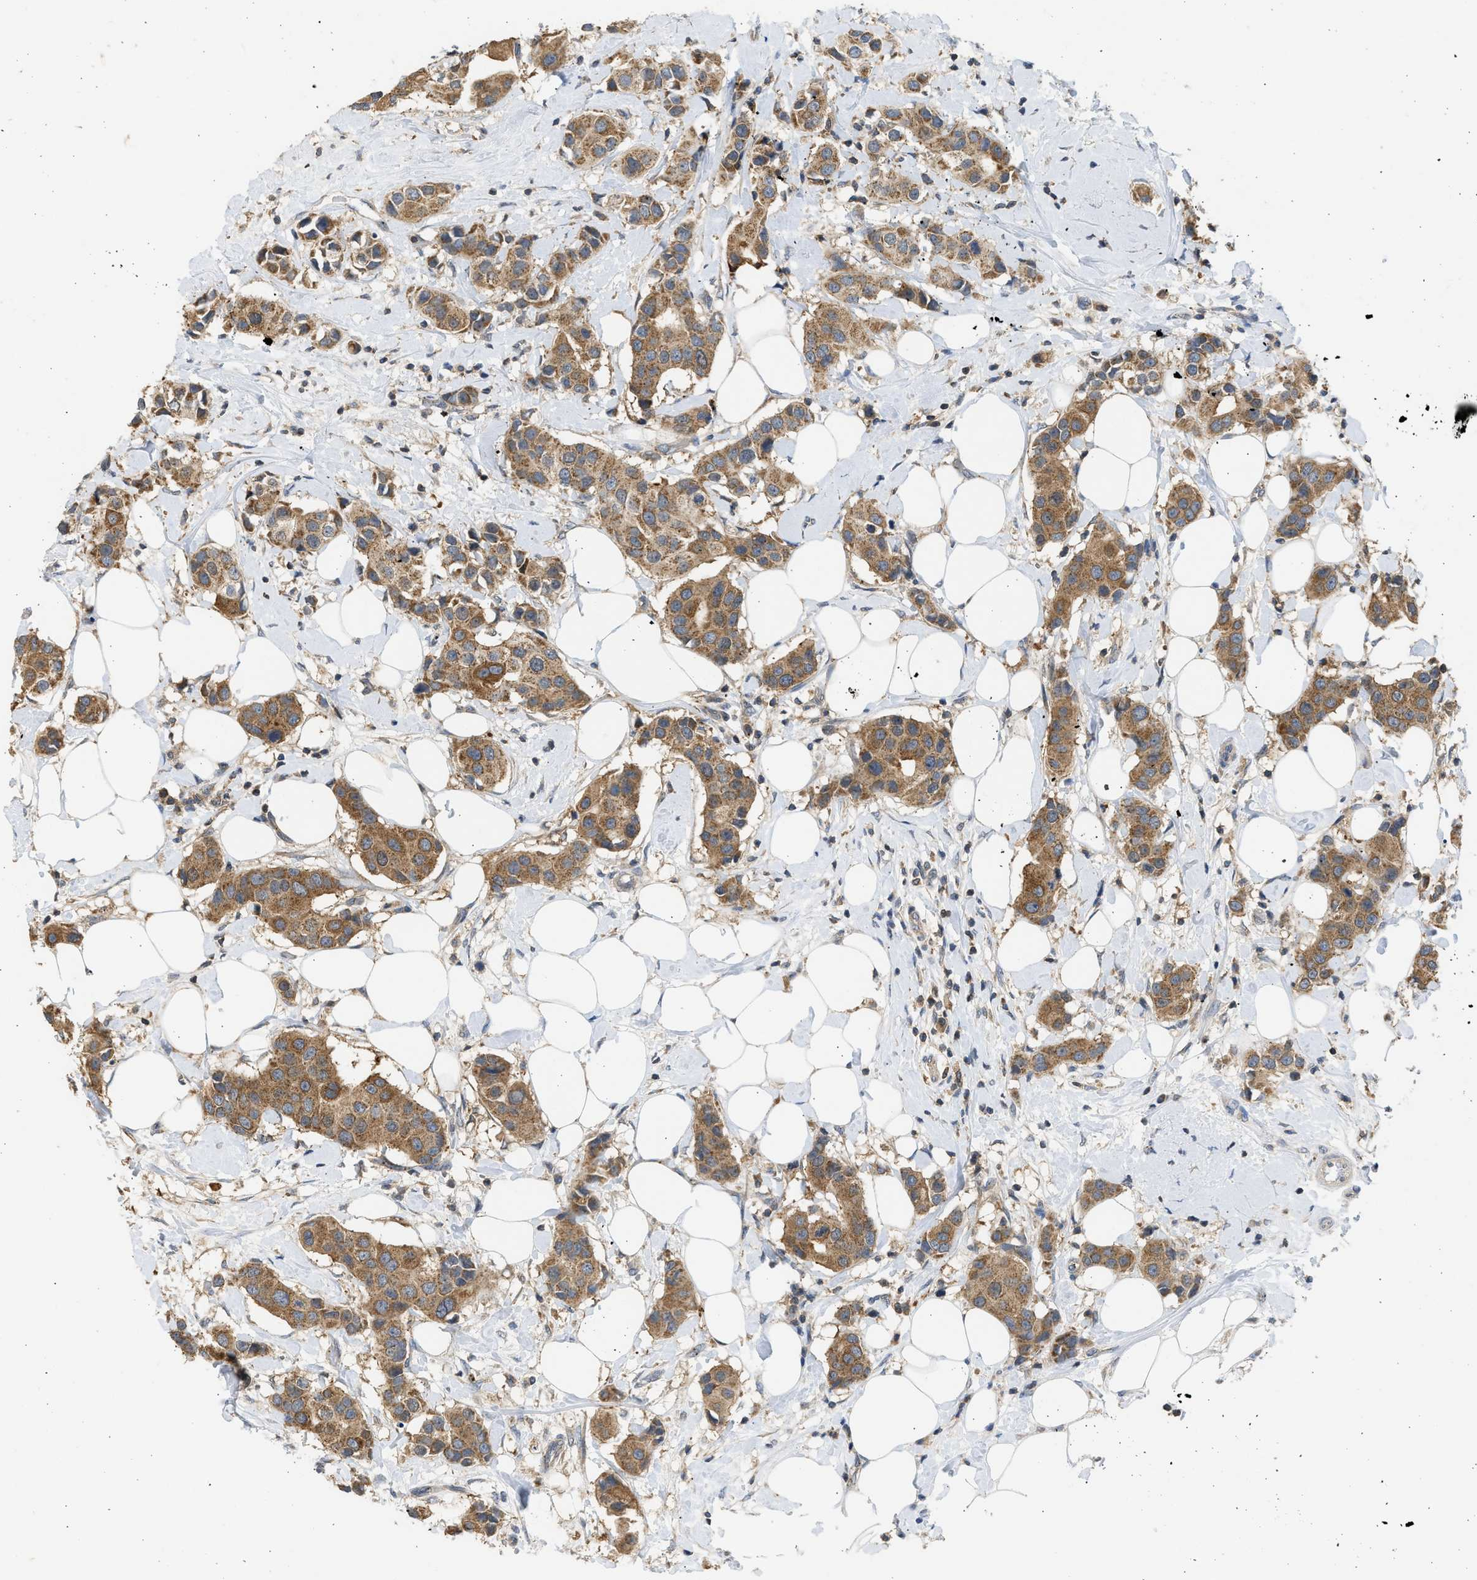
{"staining": {"intensity": "moderate", "quantity": ">75%", "location": "cytoplasmic/membranous"}, "tissue": "breast cancer", "cell_type": "Tumor cells", "image_type": "cancer", "snomed": [{"axis": "morphology", "description": "Normal tissue, NOS"}, {"axis": "morphology", "description": "Duct carcinoma"}, {"axis": "topography", "description": "Breast"}], "caption": "Immunohistochemical staining of intraductal carcinoma (breast) displays medium levels of moderate cytoplasmic/membranous expression in about >75% of tumor cells. (Stains: DAB in brown, nuclei in blue, Microscopy: brightfield microscopy at high magnification).", "gene": "CYP1A1", "patient": {"sex": "female", "age": 39}}